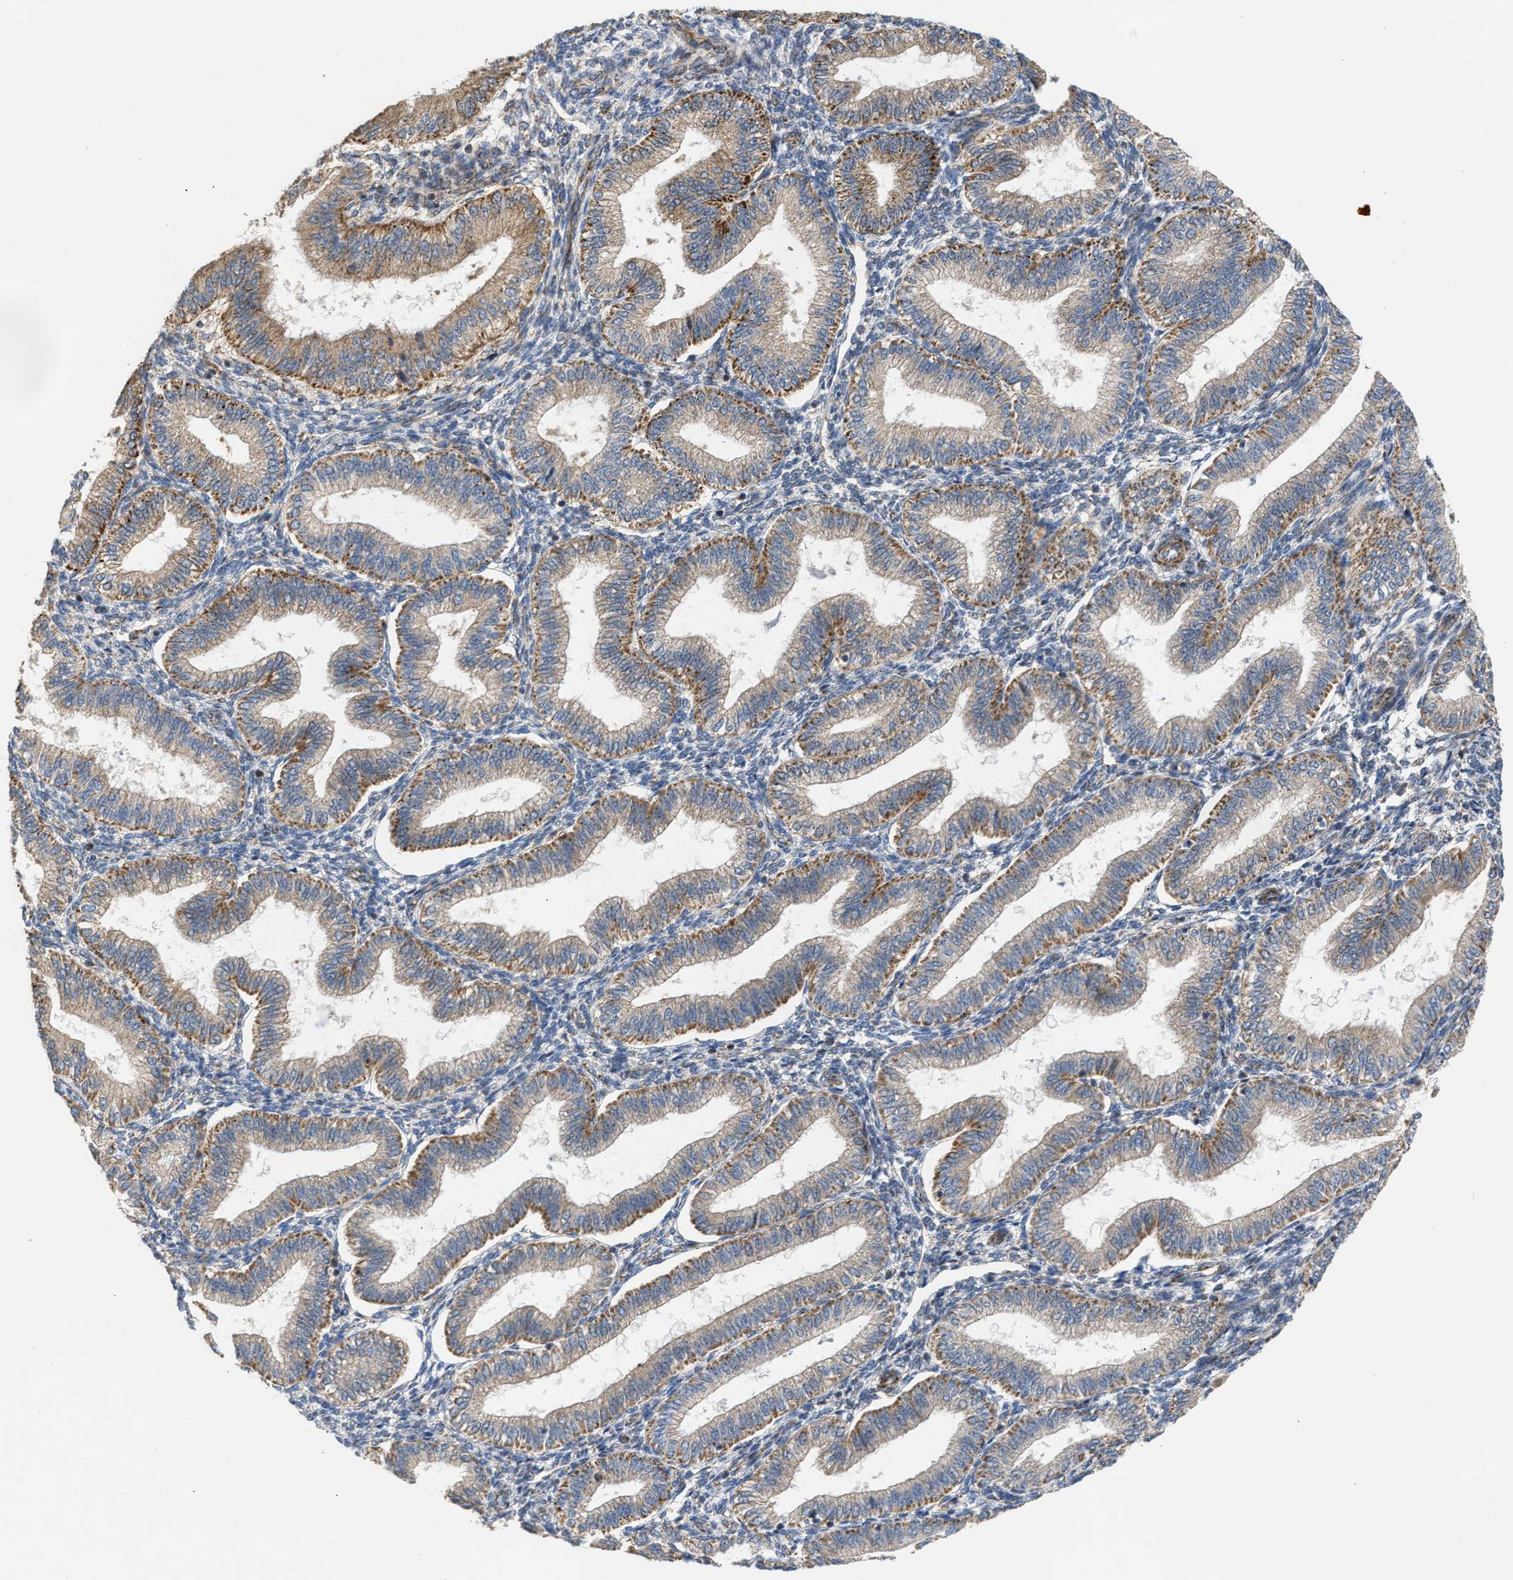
{"staining": {"intensity": "weak", "quantity": "<25%", "location": "cytoplasmic/membranous"}, "tissue": "endometrium", "cell_type": "Cells in endometrial stroma", "image_type": "normal", "snomed": [{"axis": "morphology", "description": "Normal tissue, NOS"}, {"axis": "topography", "description": "Endometrium"}], "caption": "High magnification brightfield microscopy of normal endometrium stained with DAB (3,3'-diaminobenzidine) (brown) and counterstained with hematoxylin (blue): cells in endometrial stroma show no significant staining.", "gene": "TACO1", "patient": {"sex": "female", "age": 39}}